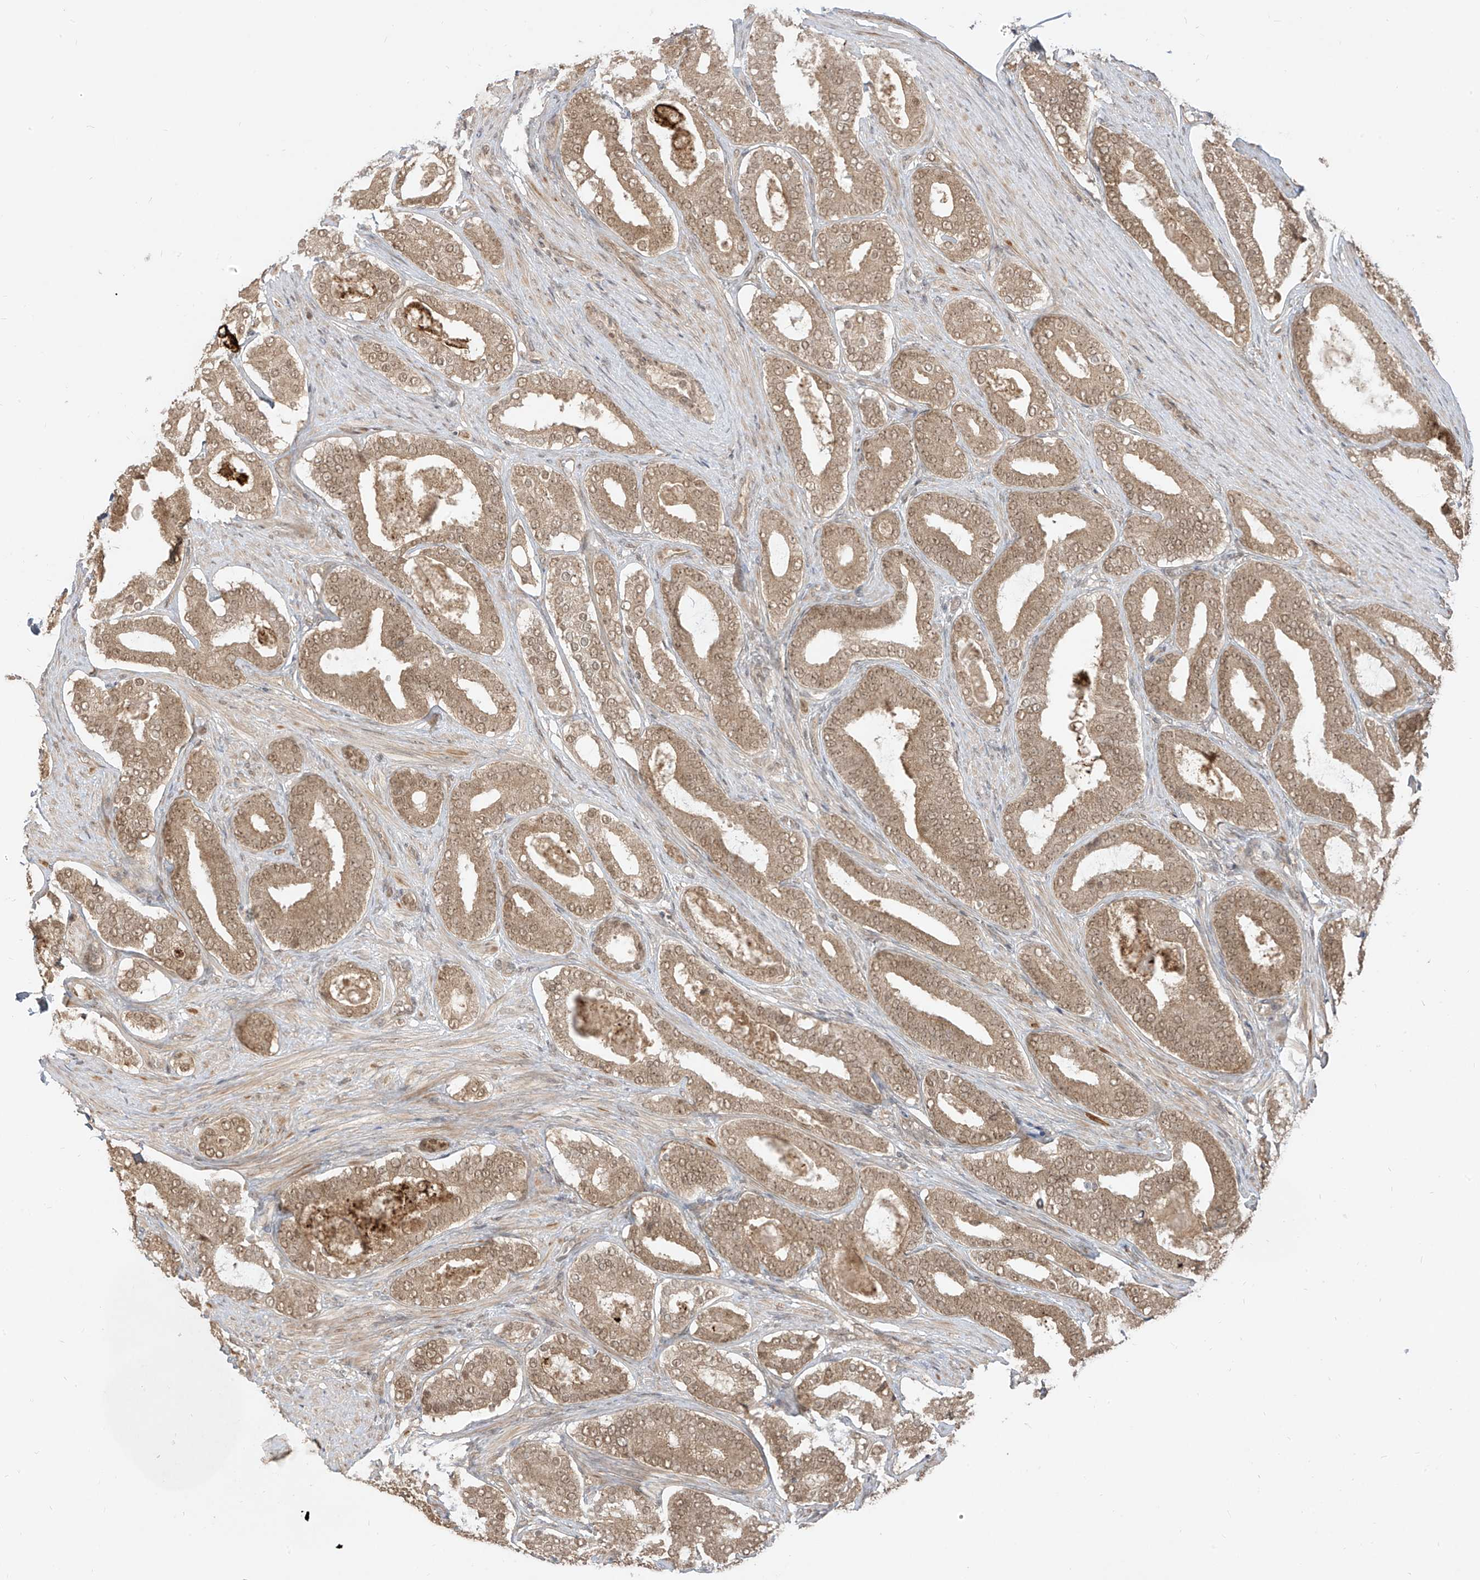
{"staining": {"intensity": "moderate", "quantity": ">75%", "location": "cytoplasmic/membranous,nuclear"}, "tissue": "prostate cancer", "cell_type": "Tumor cells", "image_type": "cancer", "snomed": [{"axis": "morphology", "description": "Adenocarcinoma, High grade"}, {"axis": "topography", "description": "Prostate"}], "caption": "A brown stain shows moderate cytoplasmic/membranous and nuclear staining of a protein in human prostate cancer (high-grade adenocarcinoma) tumor cells.", "gene": "LCOR", "patient": {"sex": "male", "age": 60}}